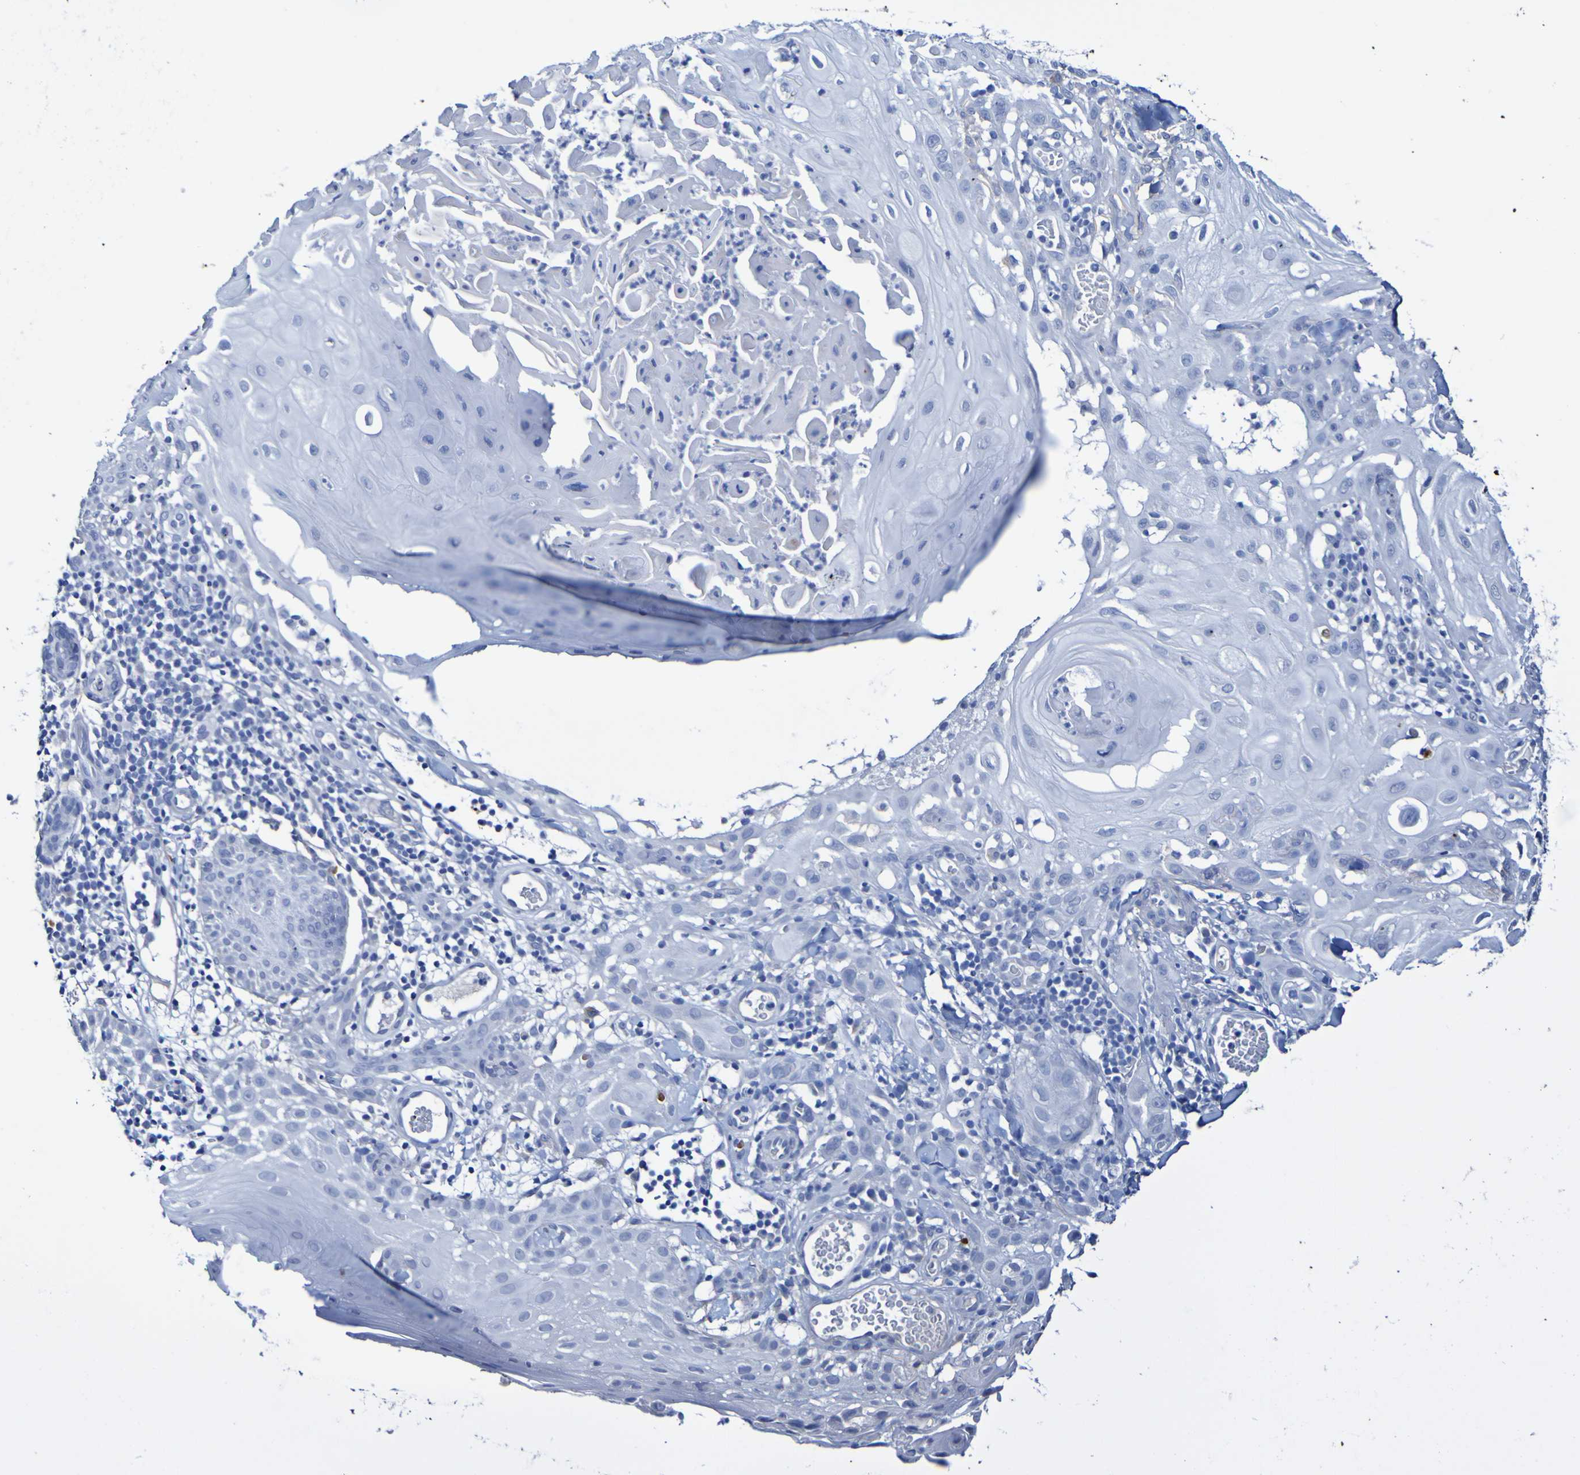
{"staining": {"intensity": "negative", "quantity": "none", "location": "none"}, "tissue": "skin cancer", "cell_type": "Tumor cells", "image_type": "cancer", "snomed": [{"axis": "morphology", "description": "Squamous cell carcinoma, NOS"}, {"axis": "topography", "description": "Skin"}], "caption": "There is no significant expression in tumor cells of skin squamous cell carcinoma.", "gene": "SGCB", "patient": {"sex": "male", "age": 24}}